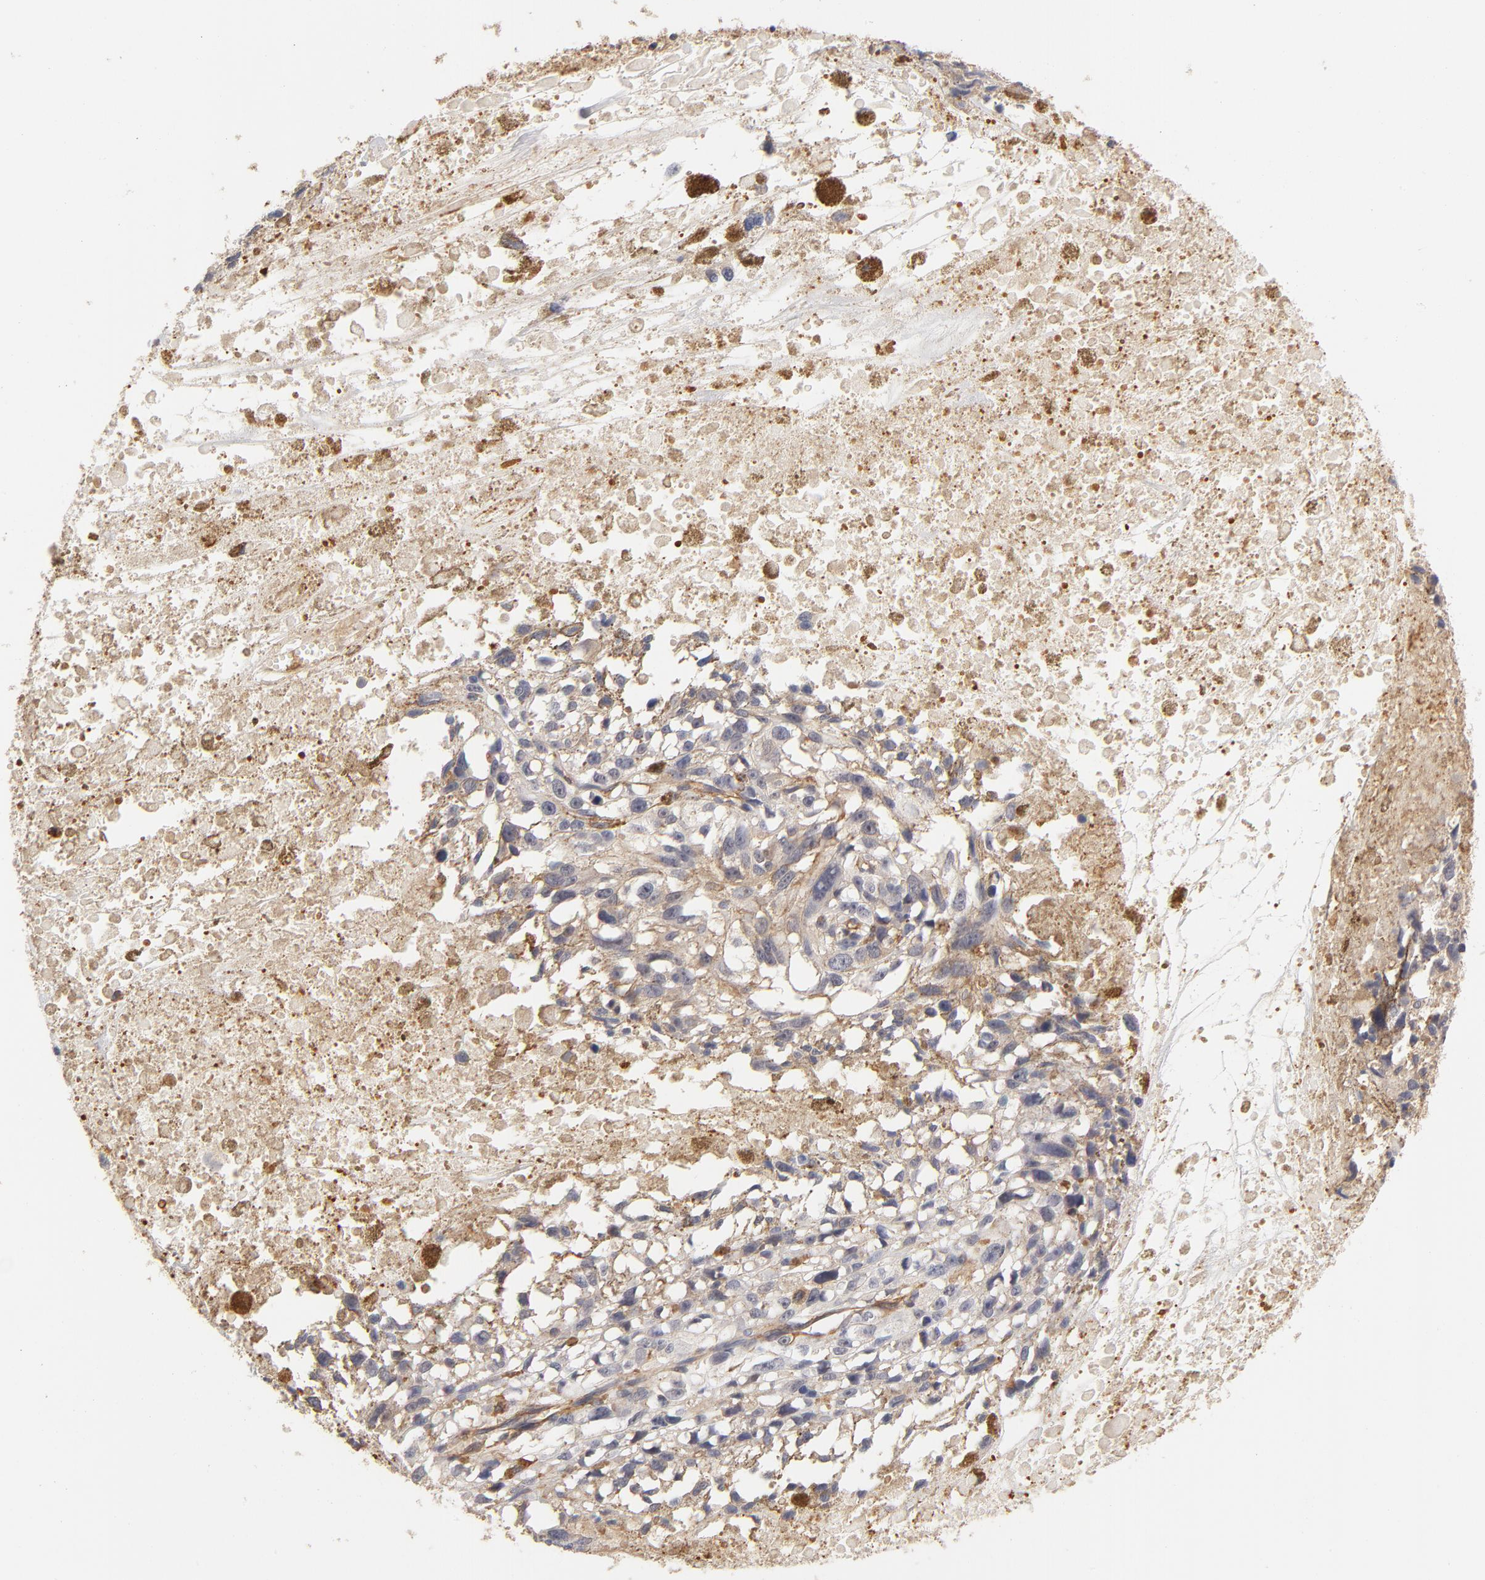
{"staining": {"intensity": "weak", "quantity": "<25%", "location": "cytoplasmic/membranous"}, "tissue": "melanoma", "cell_type": "Tumor cells", "image_type": "cancer", "snomed": [{"axis": "morphology", "description": "Malignant melanoma, Metastatic site"}, {"axis": "topography", "description": "Lymph node"}], "caption": "A high-resolution photomicrograph shows IHC staining of melanoma, which shows no significant expression in tumor cells.", "gene": "FCMR", "patient": {"sex": "male", "age": 59}}